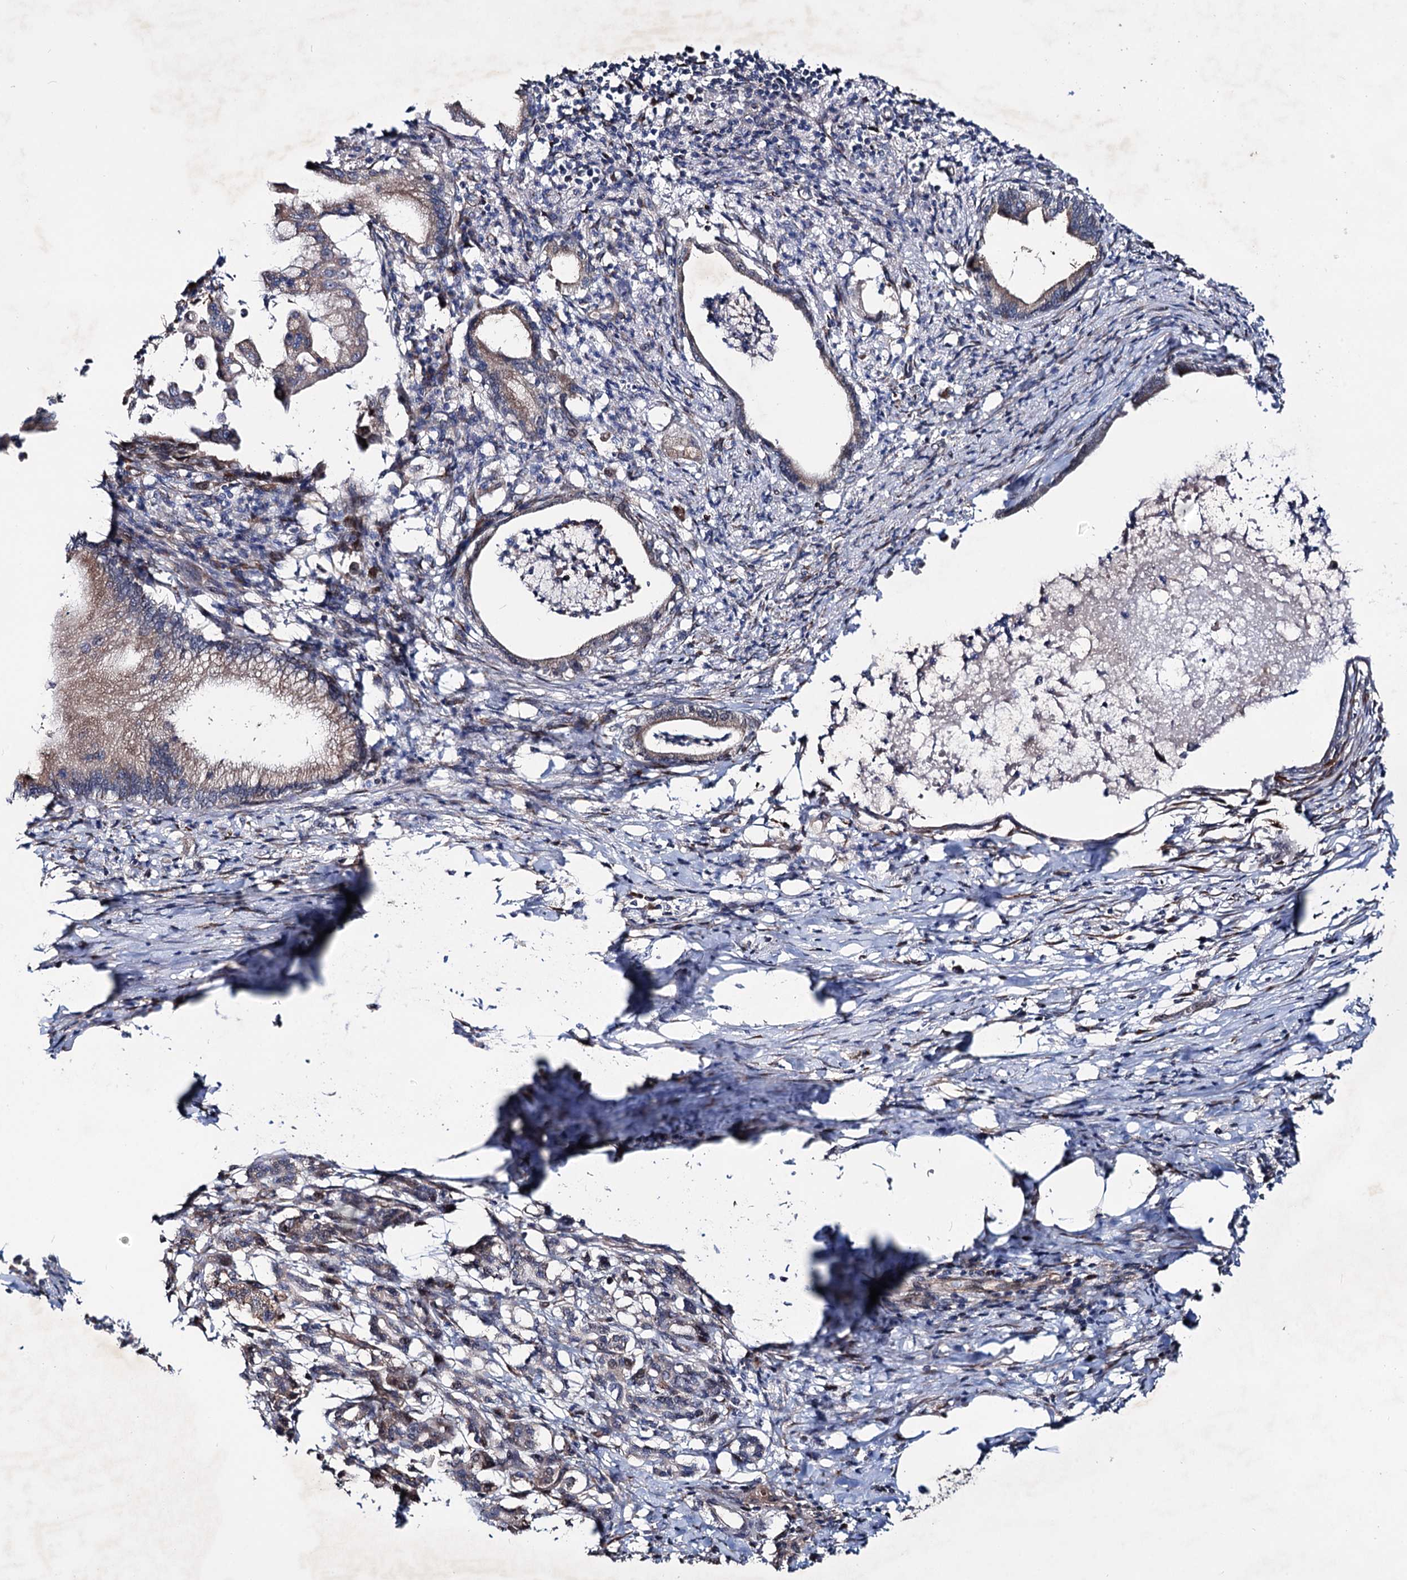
{"staining": {"intensity": "moderate", "quantity": "25%-75%", "location": "cytoplasmic/membranous,nuclear"}, "tissue": "pancreatic cancer", "cell_type": "Tumor cells", "image_type": "cancer", "snomed": [{"axis": "morphology", "description": "Adenocarcinoma, NOS"}, {"axis": "topography", "description": "Pancreas"}], "caption": "A brown stain highlights moderate cytoplasmic/membranous and nuclear staining of a protein in human pancreatic cancer tumor cells. The staining was performed using DAB, with brown indicating positive protein expression. Nuclei are stained blue with hematoxylin.", "gene": "PTDSS2", "patient": {"sex": "female", "age": 55}}